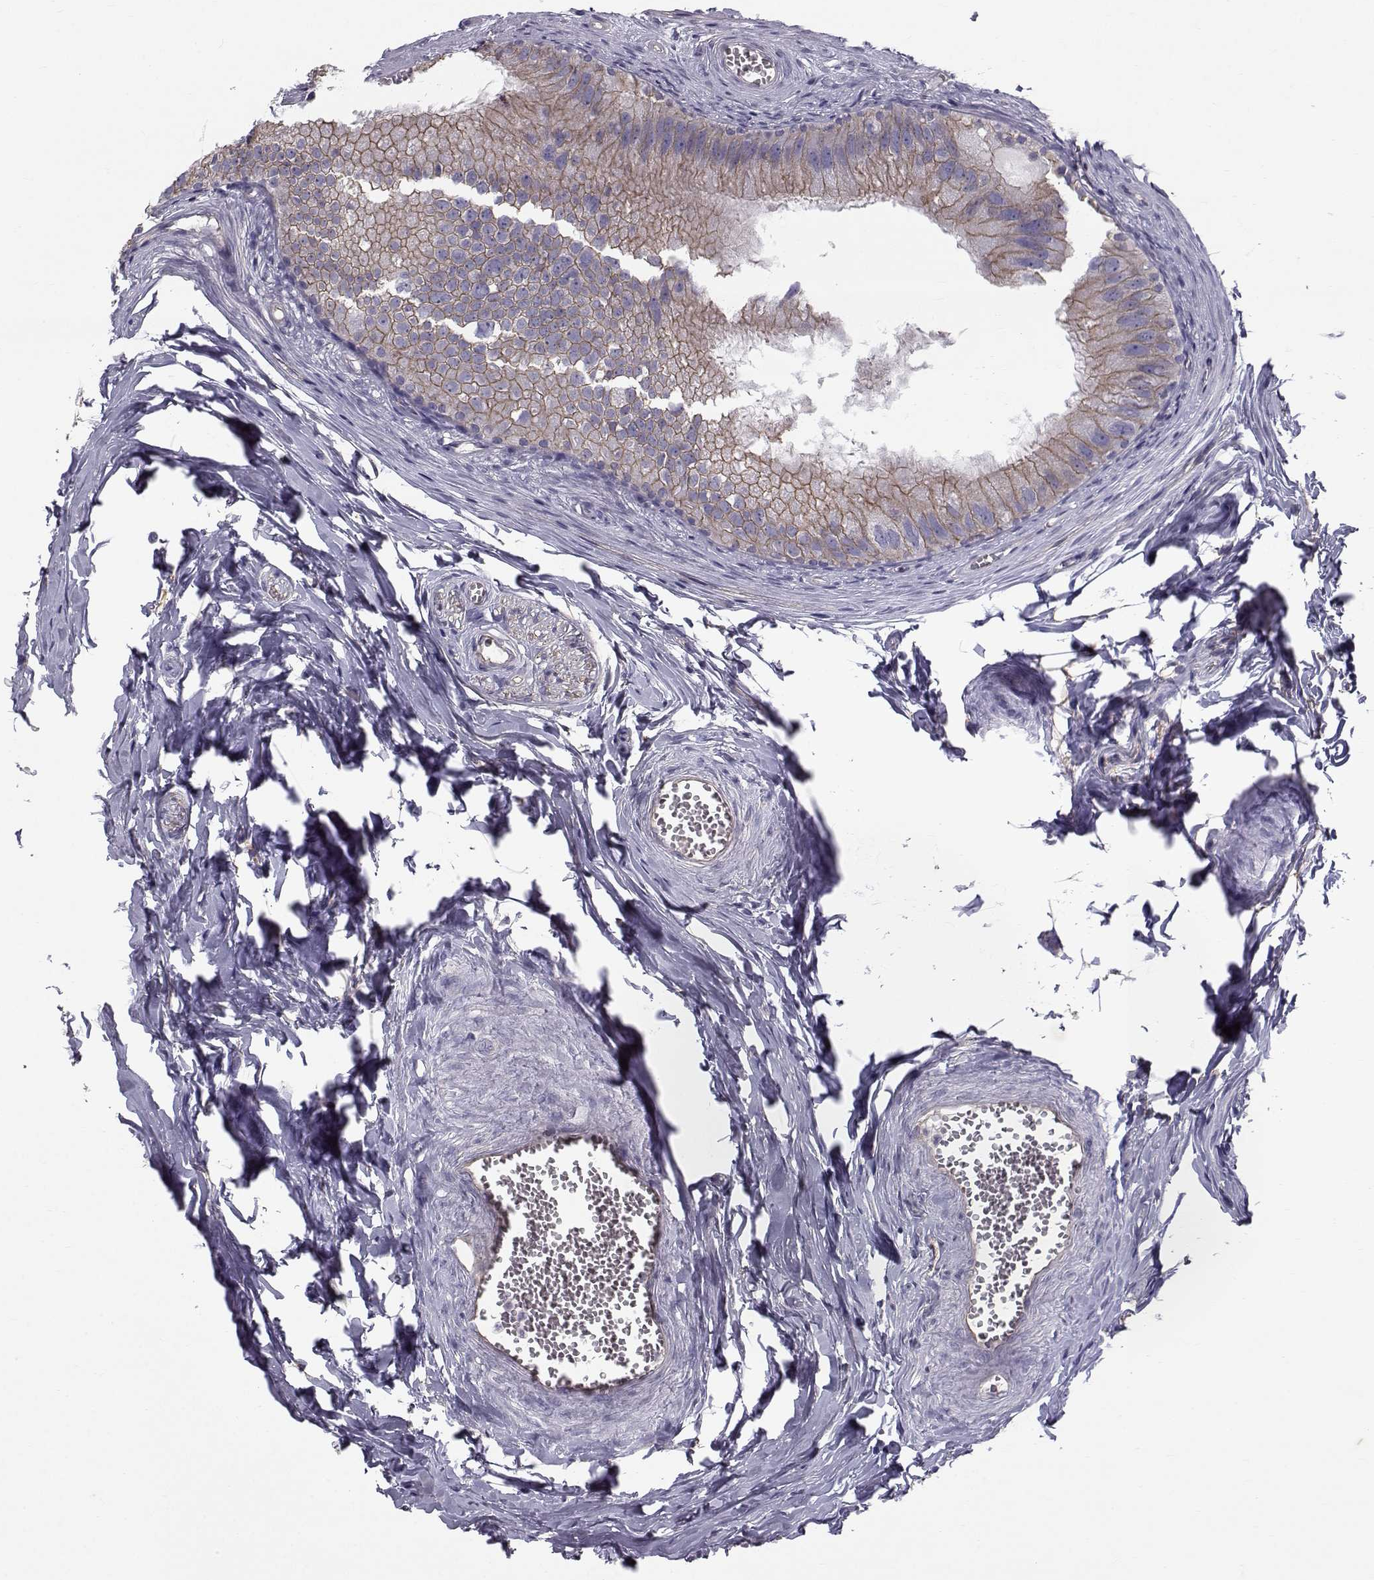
{"staining": {"intensity": "moderate", "quantity": ">75%", "location": "cytoplasmic/membranous"}, "tissue": "epididymis", "cell_type": "Glandular cells", "image_type": "normal", "snomed": [{"axis": "morphology", "description": "Normal tissue, NOS"}, {"axis": "topography", "description": "Epididymis"}], "caption": "Glandular cells display moderate cytoplasmic/membranous expression in approximately >75% of cells in unremarkable epididymis.", "gene": "QPCT", "patient": {"sex": "male", "age": 45}}